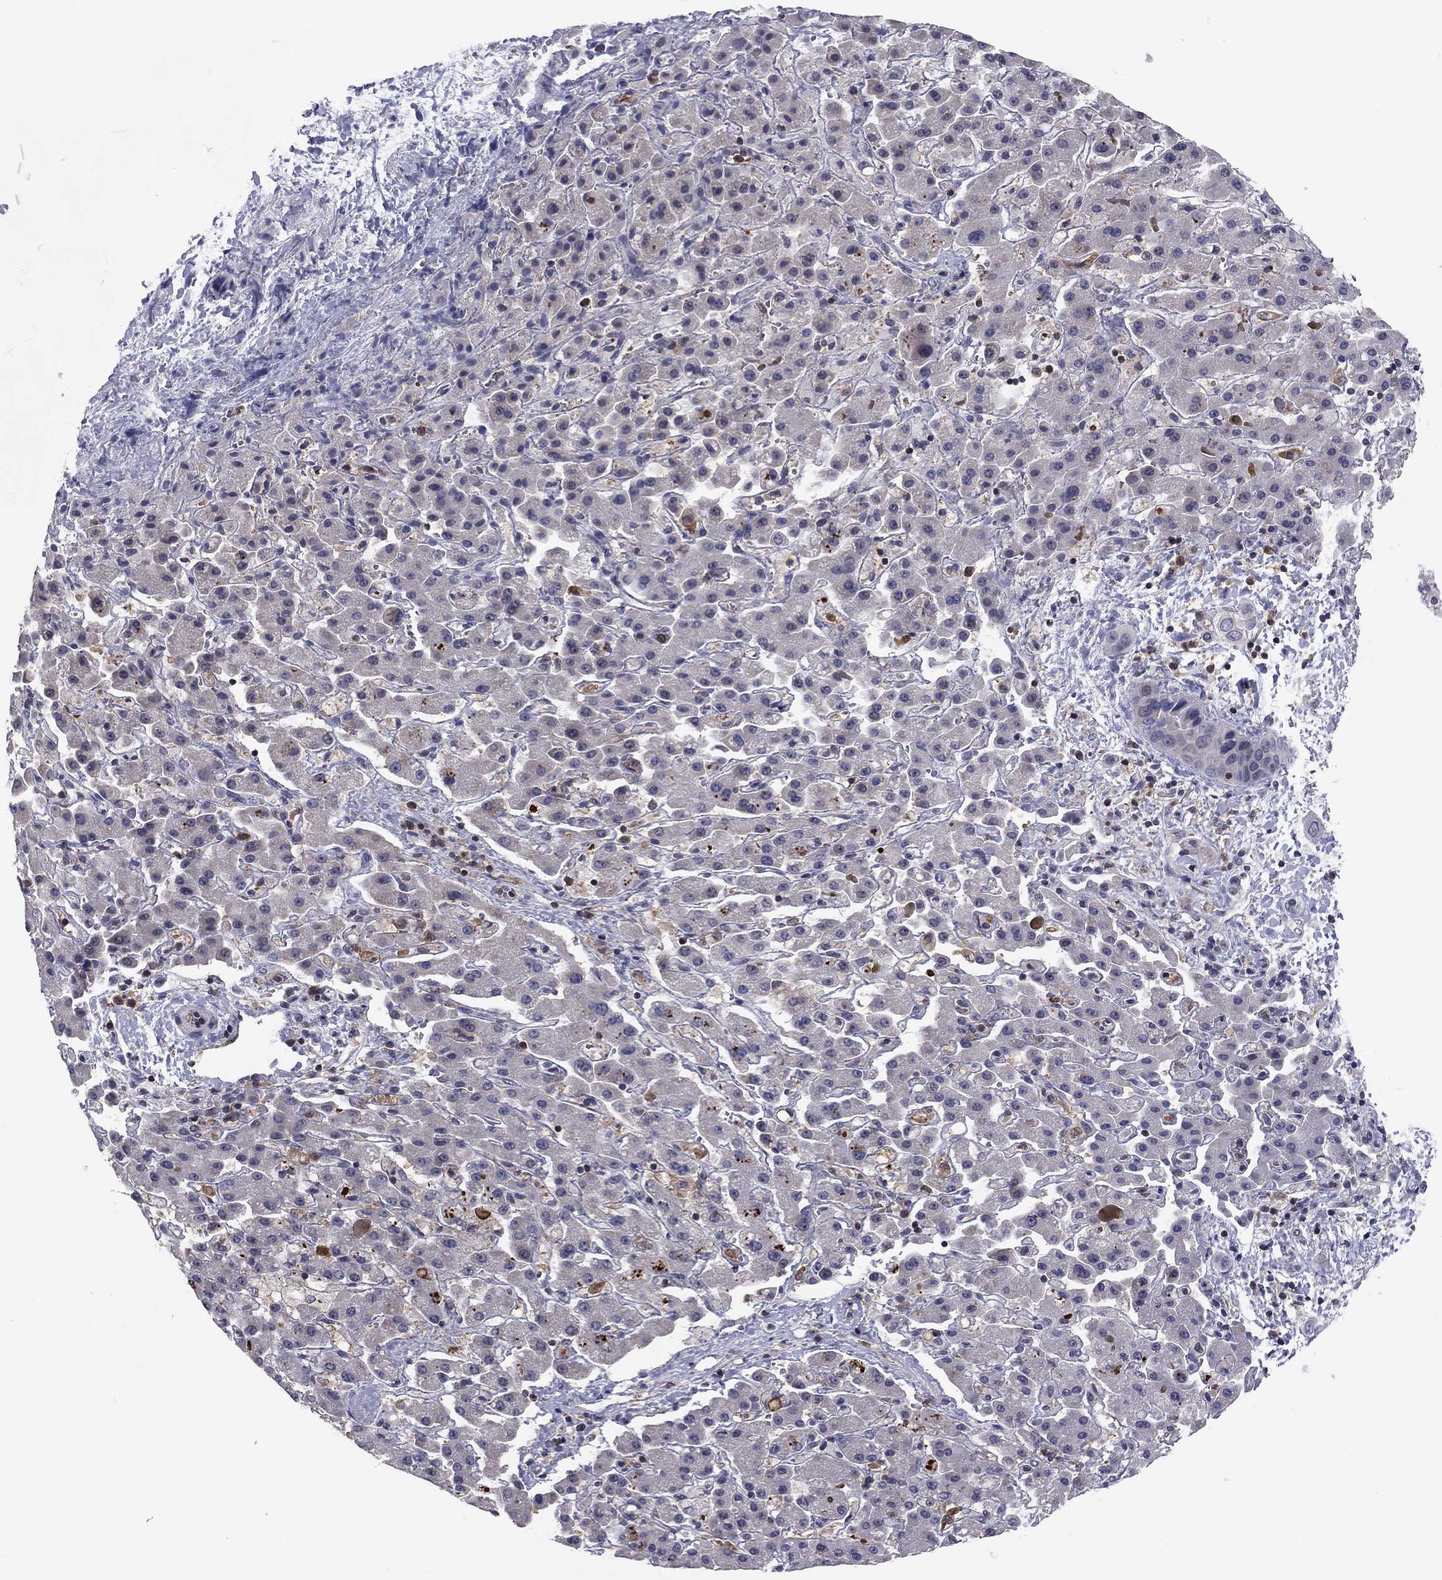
{"staining": {"intensity": "negative", "quantity": "none", "location": "none"}, "tissue": "liver cancer", "cell_type": "Tumor cells", "image_type": "cancer", "snomed": [{"axis": "morphology", "description": "Cholangiocarcinoma"}, {"axis": "topography", "description": "Liver"}], "caption": "This histopathology image is of liver cholangiocarcinoma stained with IHC to label a protein in brown with the nuclei are counter-stained blue. There is no positivity in tumor cells.", "gene": "PLCB2", "patient": {"sex": "female", "age": 52}}